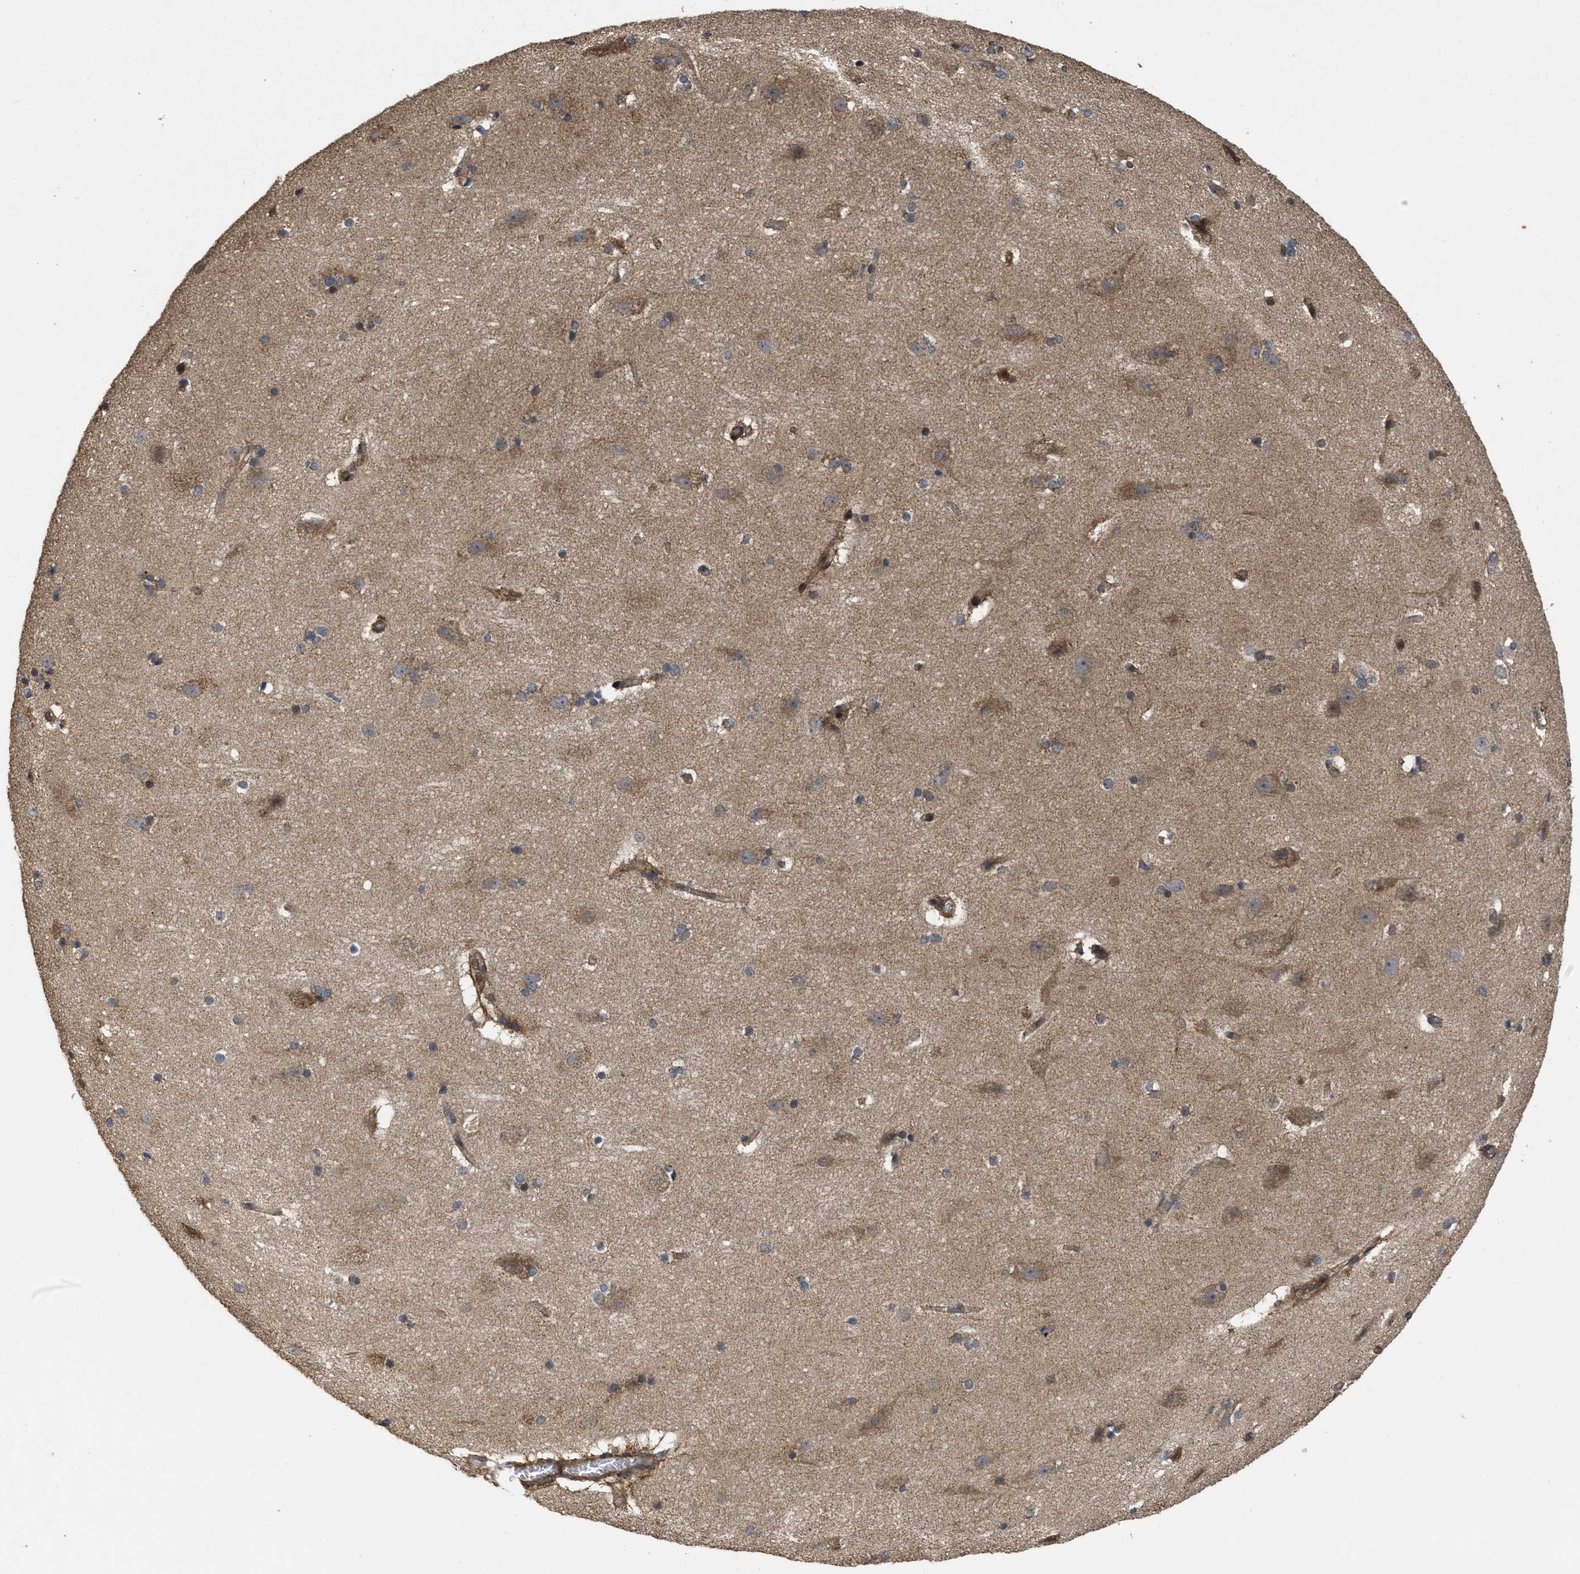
{"staining": {"intensity": "moderate", "quantity": "25%-75%", "location": "cytoplasmic/membranous,nuclear"}, "tissue": "cerebral cortex", "cell_type": "Endothelial cells", "image_type": "normal", "snomed": [{"axis": "morphology", "description": "Normal tissue, NOS"}, {"axis": "topography", "description": "Cerebral cortex"}, {"axis": "topography", "description": "Hippocampus"}], "caption": "Endothelial cells demonstrate medium levels of moderate cytoplasmic/membranous,nuclear expression in about 25%-75% of cells in unremarkable cerebral cortex.", "gene": "CBR3", "patient": {"sex": "female", "age": 19}}